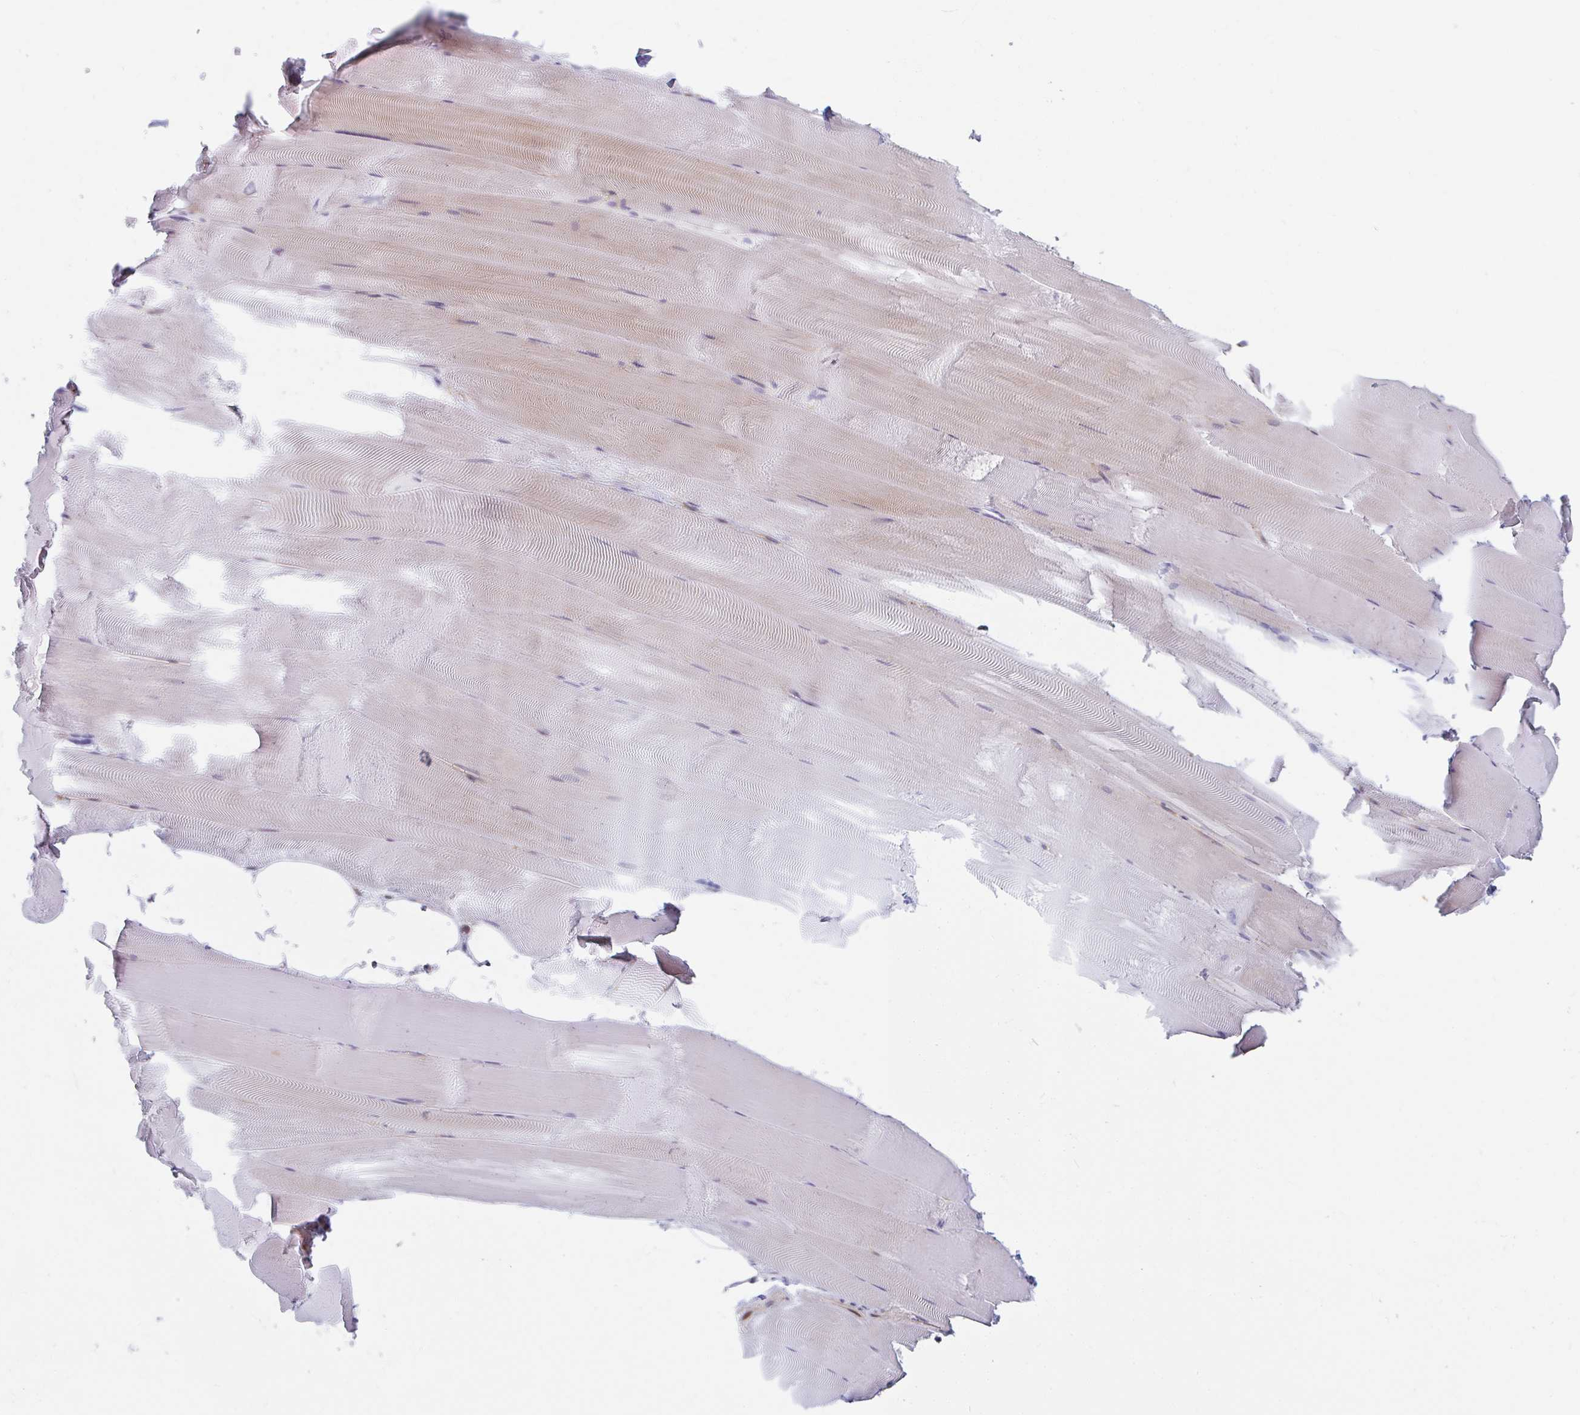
{"staining": {"intensity": "weak", "quantity": "<25%", "location": "cytoplasmic/membranous"}, "tissue": "skeletal muscle", "cell_type": "Myocytes", "image_type": "normal", "snomed": [{"axis": "morphology", "description": "Normal tissue, NOS"}, {"axis": "topography", "description": "Skeletal muscle"}], "caption": "Myocytes show no significant staining in benign skeletal muscle. (DAB immunohistochemistry, high magnification).", "gene": "TRAPPC10", "patient": {"sex": "female", "age": 64}}